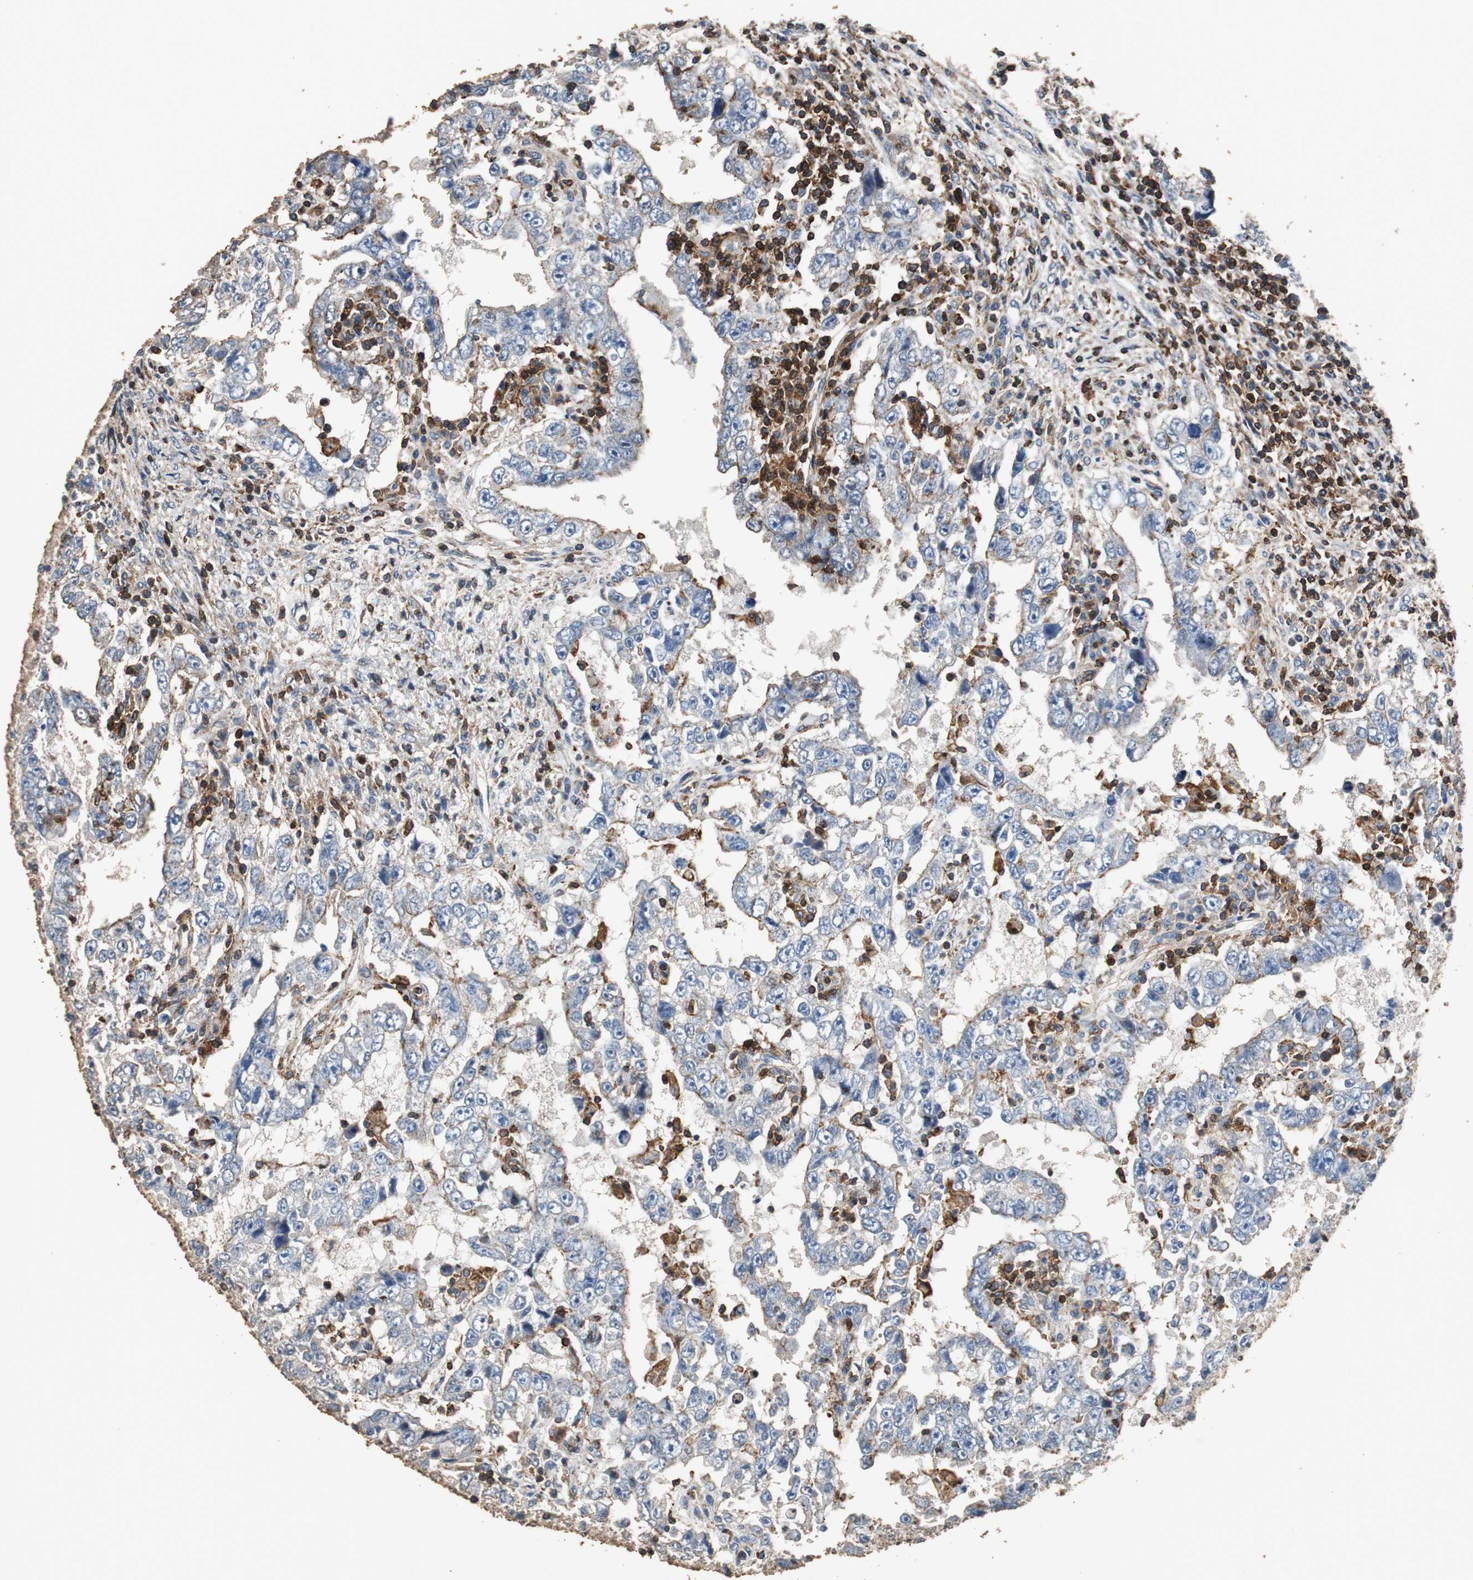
{"staining": {"intensity": "moderate", "quantity": "25%-75%", "location": "cytoplasmic/membranous"}, "tissue": "testis cancer", "cell_type": "Tumor cells", "image_type": "cancer", "snomed": [{"axis": "morphology", "description": "Carcinoma, Embryonal, NOS"}, {"axis": "topography", "description": "Testis"}], "caption": "Moderate cytoplasmic/membranous expression for a protein is appreciated in approximately 25%-75% of tumor cells of embryonal carcinoma (testis) using immunohistochemistry (IHC).", "gene": "PRKRA", "patient": {"sex": "male", "age": 26}}